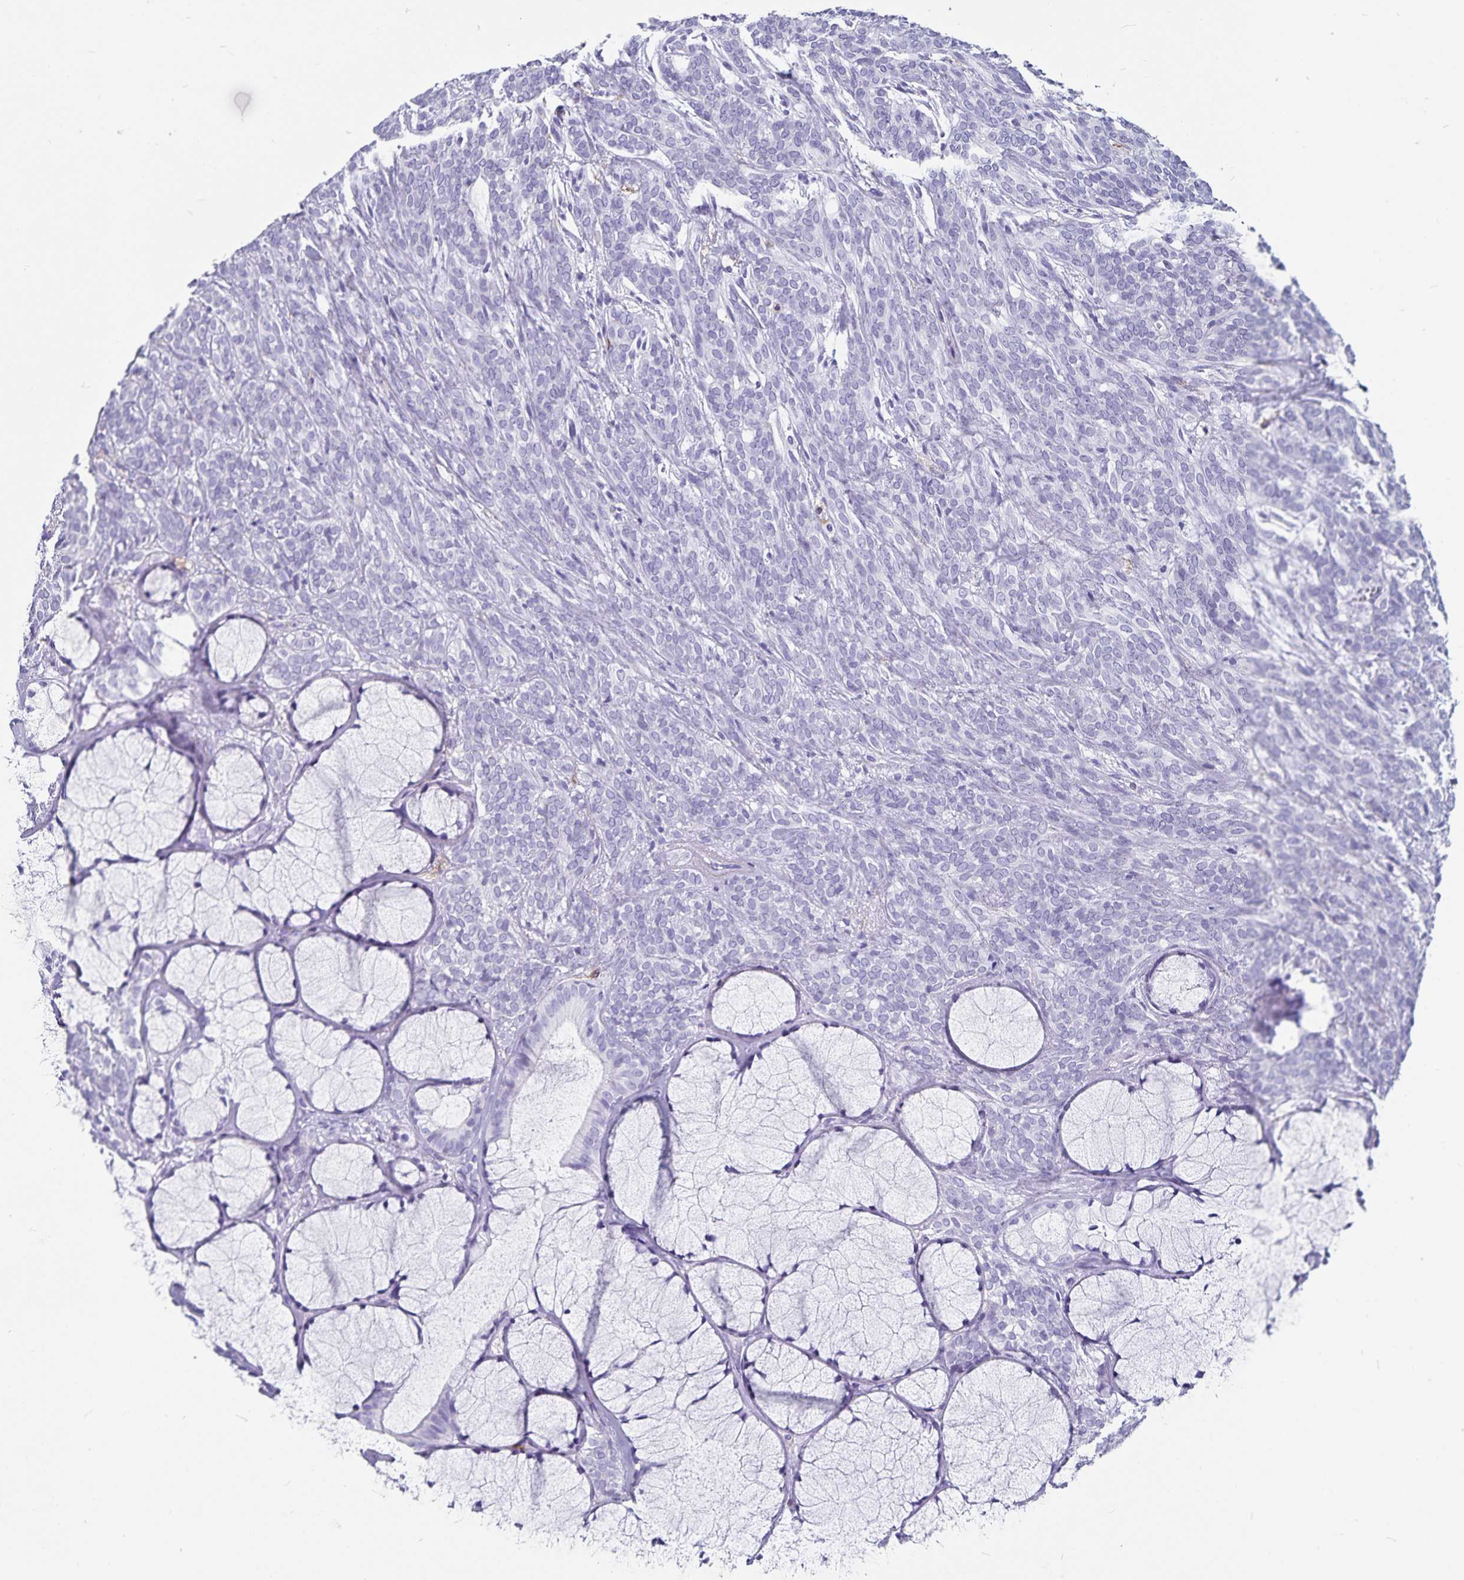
{"staining": {"intensity": "negative", "quantity": "none", "location": "none"}, "tissue": "head and neck cancer", "cell_type": "Tumor cells", "image_type": "cancer", "snomed": [{"axis": "morphology", "description": "Adenocarcinoma, NOS"}, {"axis": "topography", "description": "Head-Neck"}], "caption": "Tumor cells show no significant positivity in head and neck cancer. (DAB immunohistochemistry (IHC) with hematoxylin counter stain).", "gene": "PLAC1", "patient": {"sex": "female", "age": 57}}